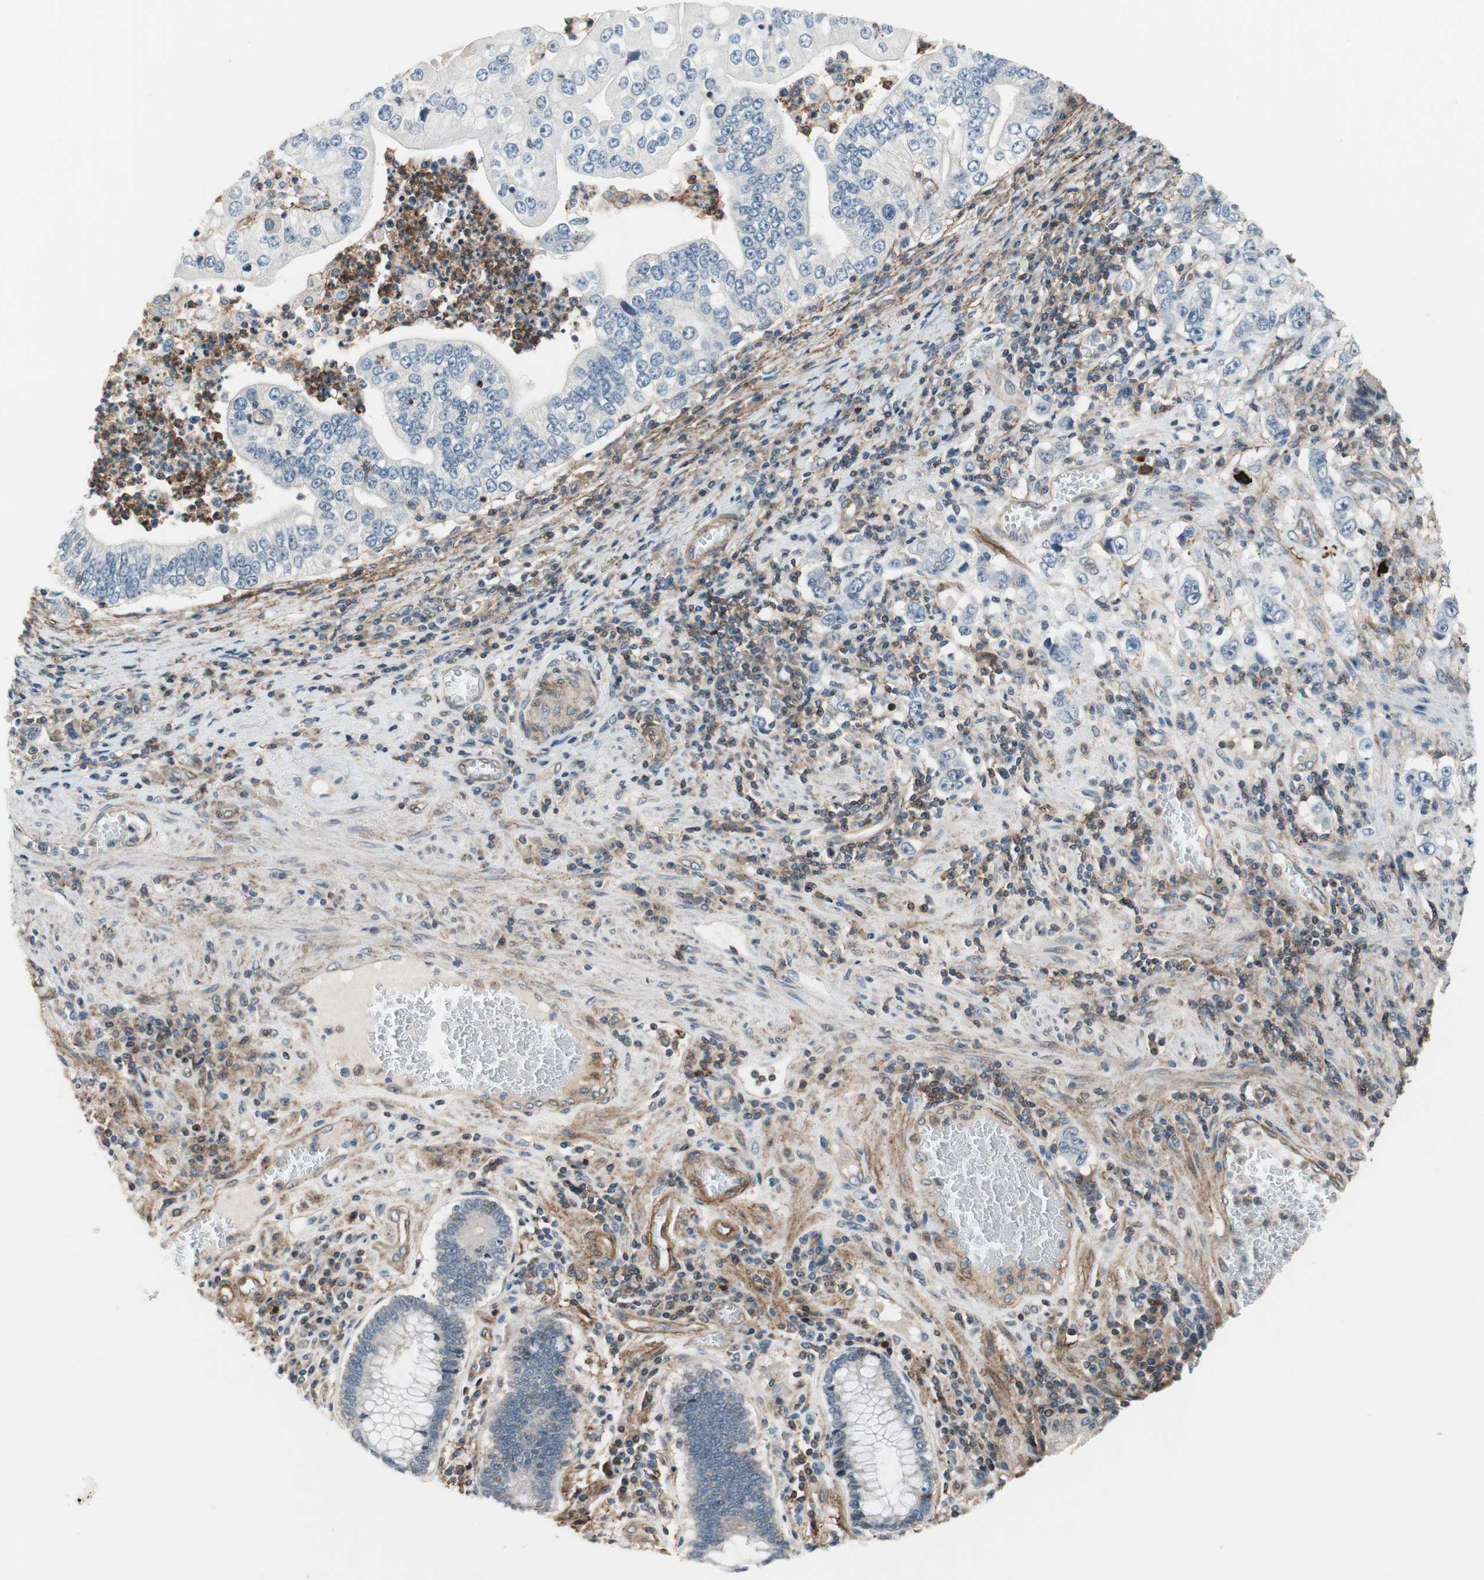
{"staining": {"intensity": "negative", "quantity": "none", "location": "none"}, "tissue": "stomach cancer", "cell_type": "Tumor cells", "image_type": "cancer", "snomed": [{"axis": "morphology", "description": "Adenocarcinoma, NOS"}, {"axis": "topography", "description": "Stomach, lower"}], "caption": "IHC of stomach adenocarcinoma reveals no positivity in tumor cells.", "gene": "GRHL1", "patient": {"sex": "female", "age": 72}}